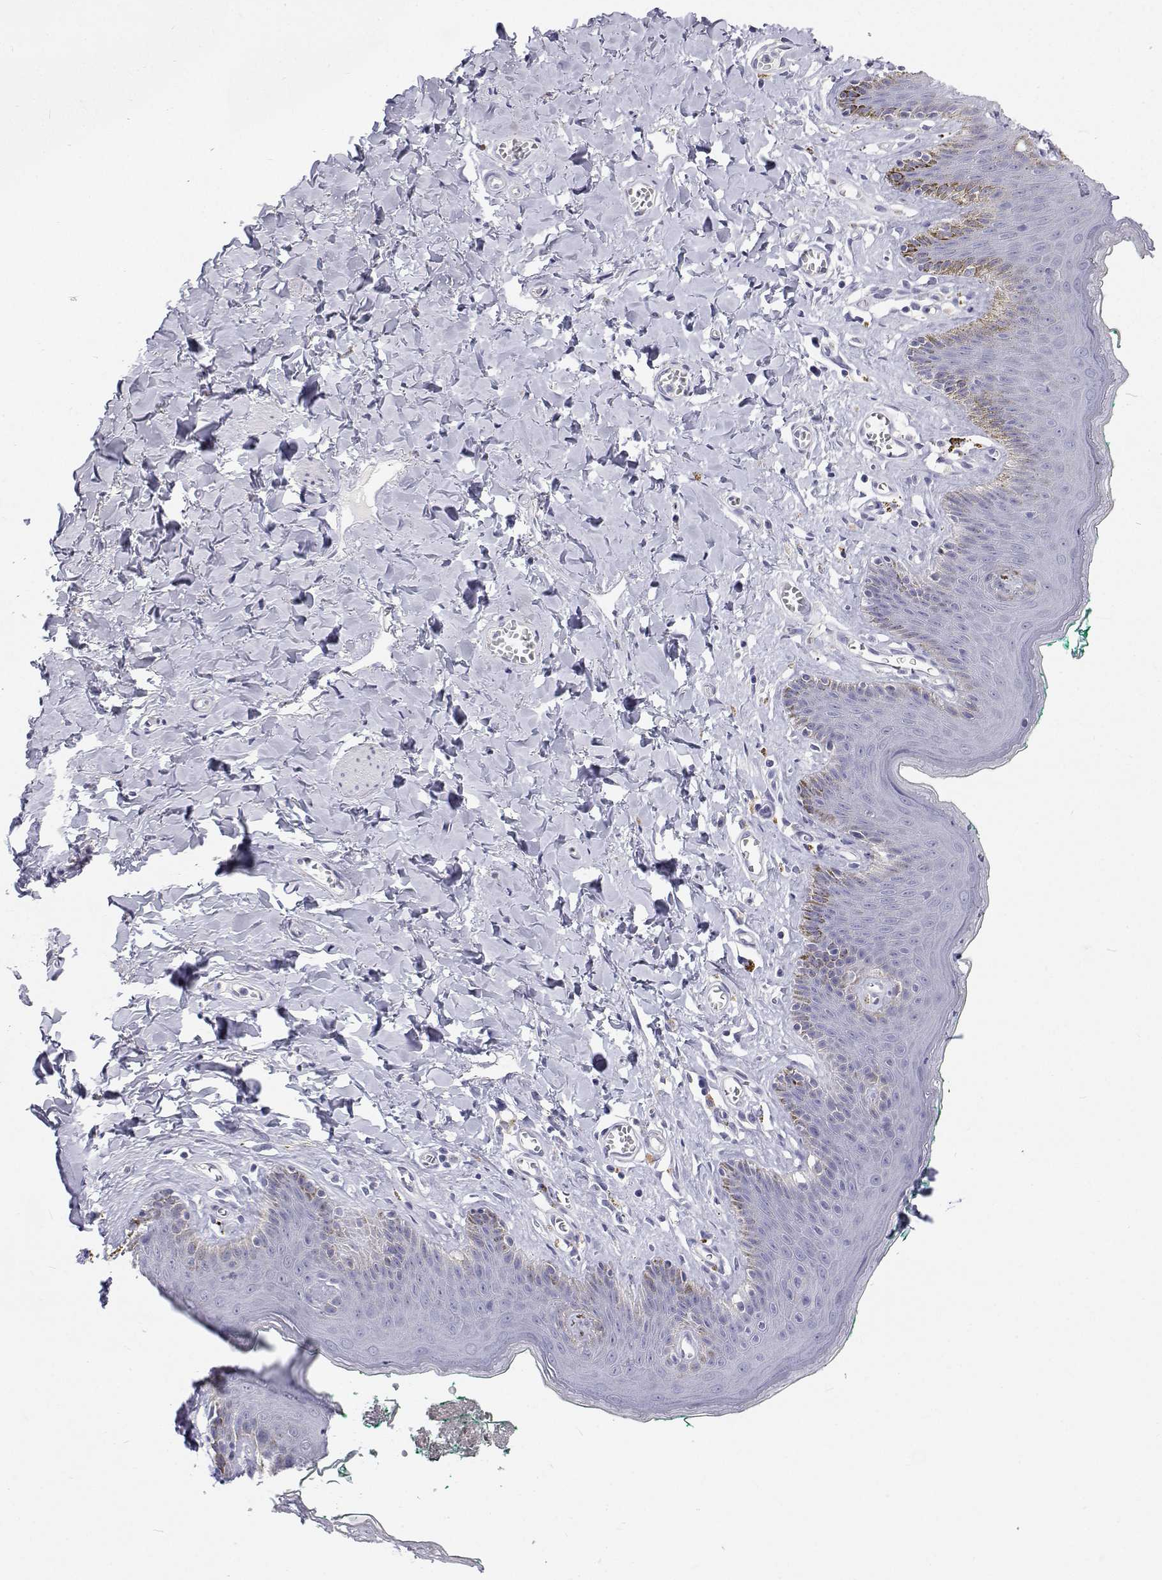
{"staining": {"intensity": "negative", "quantity": "none", "location": "none"}, "tissue": "skin", "cell_type": "Epidermal cells", "image_type": "normal", "snomed": [{"axis": "morphology", "description": "Normal tissue, NOS"}, {"axis": "topography", "description": "Vulva"}, {"axis": "topography", "description": "Peripheral nerve tissue"}], "caption": "Micrograph shows no protein positivity in epidermal cells of benign skin.", "gene": "NCR2", "patient": {"sex": "female", "age": 66}}